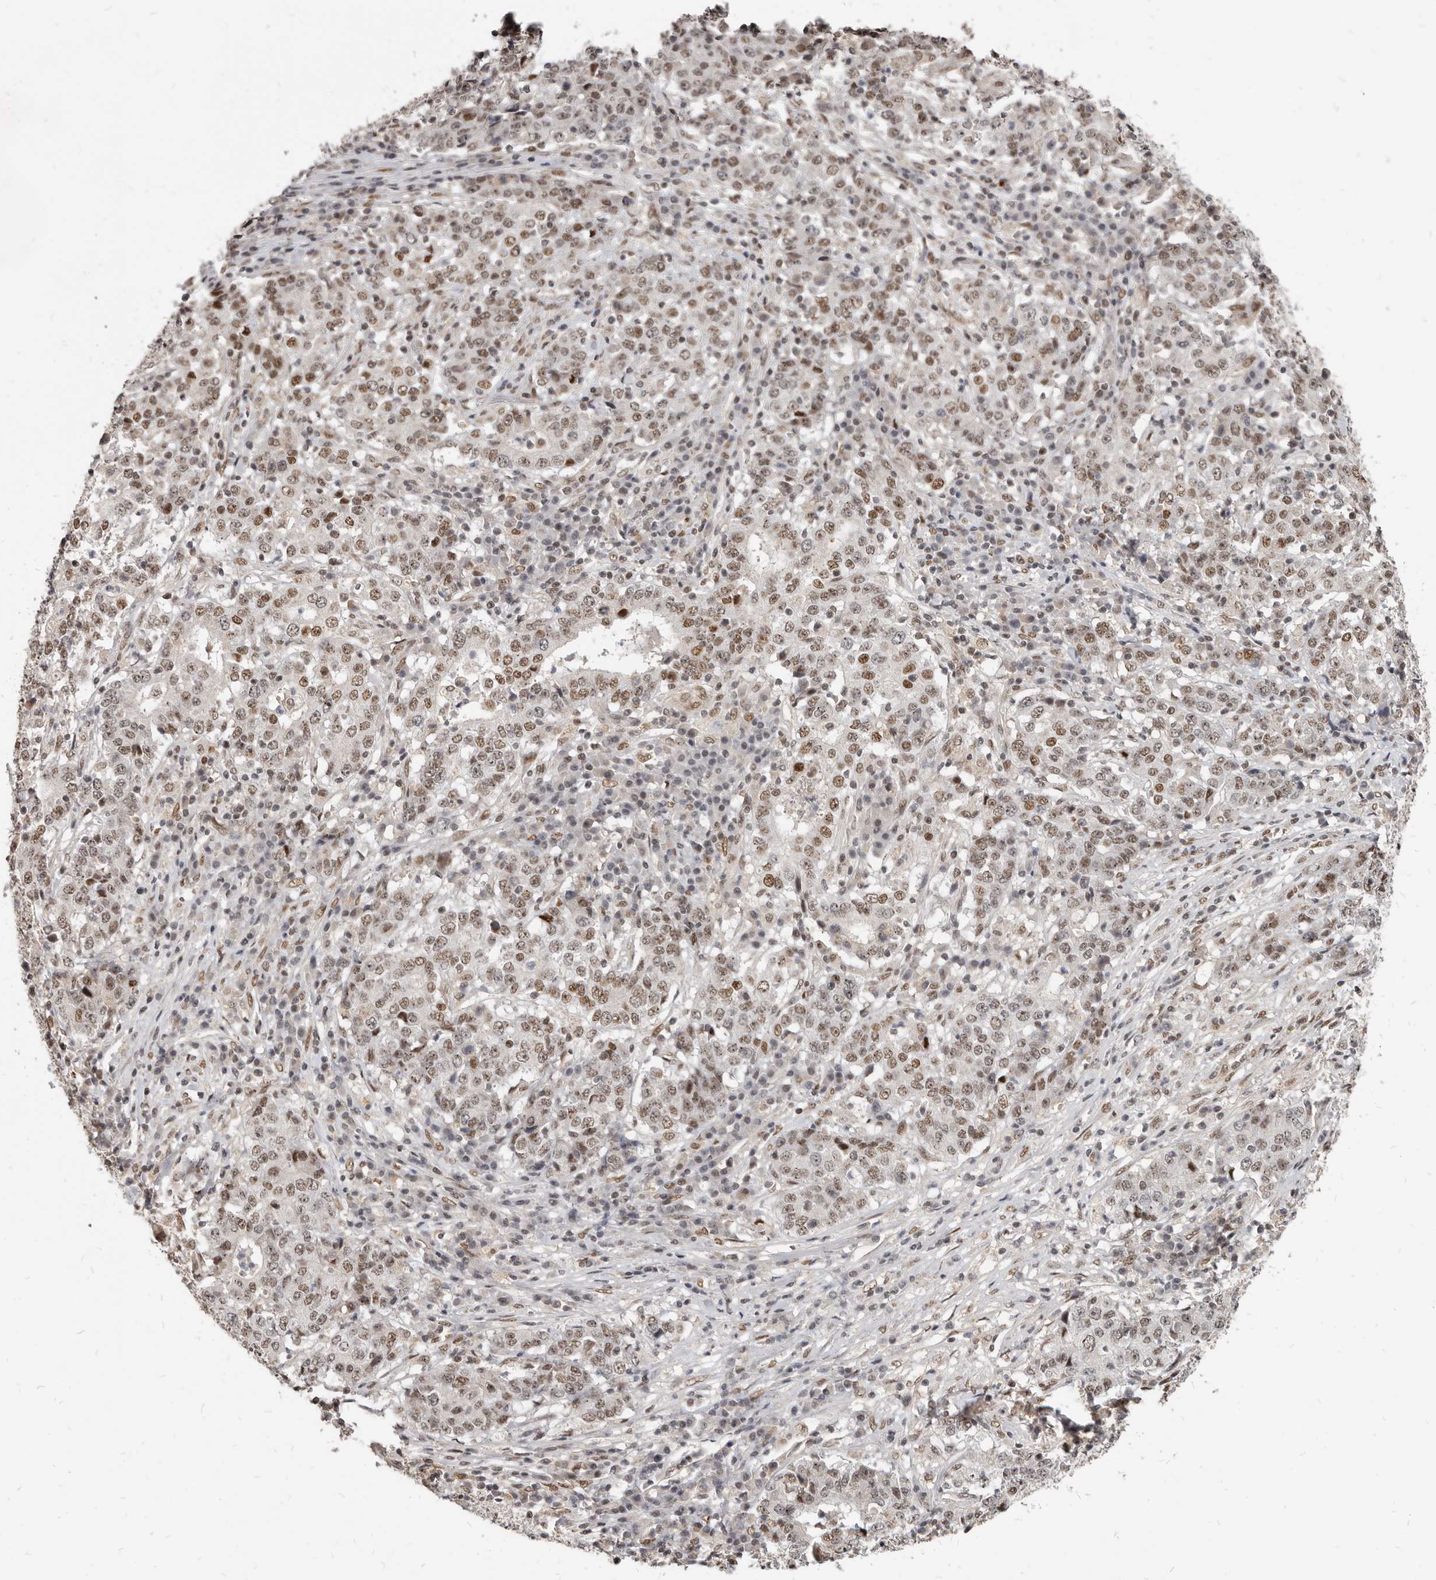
{"staining": {"intensity": "moderate", "quantity": ">75%", "location": "nuclear"}, "tissue": "stomach cancer", "cell_type": "Tumor cells", "image_type": "cancer", "snomed": [{"axis": "morphology", "description": "Adenocarcinoma, NOS"}, {"axis": "topography", "description": "Stomach"}], "caption": "This is a histology image of immunohistochemistry (IHC) staining of stomach cancer, which shows moderate staining in the nuclear of tumor cells.", "gene": "ATF5", "patient": {"sex": "male", "age": 59}}